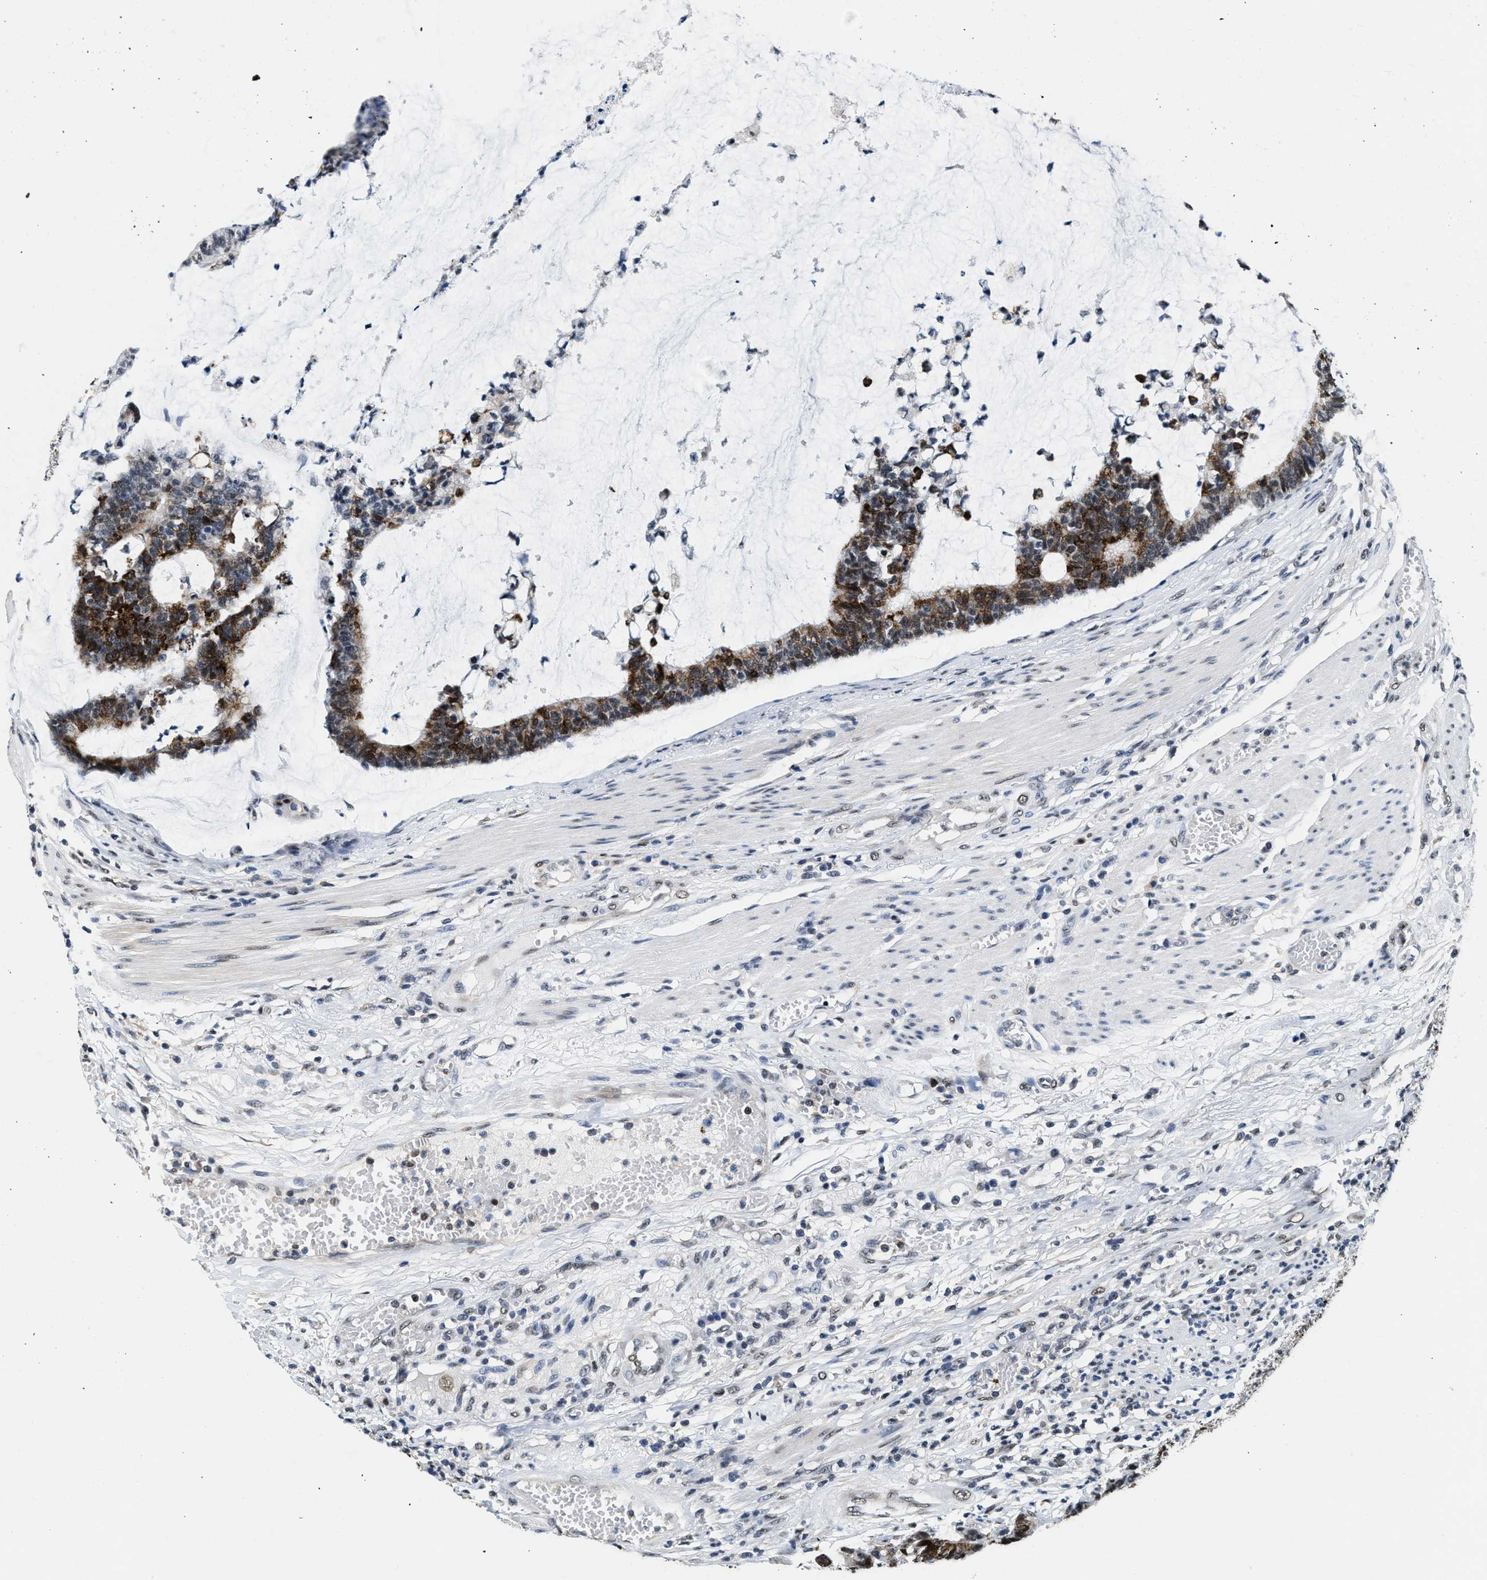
{"staining": {"intensity": "strong", "quantity": "25%-75%", "location": "cytoplasmic/membranous"}, "tissue": "colorectal cancer", "cell_type": "Tumor cells", "image_type": "cancer", "snomed": [{"axis": "morphology", "description": "Adenocarcinoma, NOS"}, {"axis": "topography", "description": "Colon"}], "caption": "Strong cytoplasmic/membranous protein positivity is appreciated in approximately 25%-75% of tumor cells in colorectal adenocarcinoma. (DAB IHC with brightfield microscopy, high magnification).", "gene": "SUPT16H", "patient": {"sex": "female", "age": 84}}